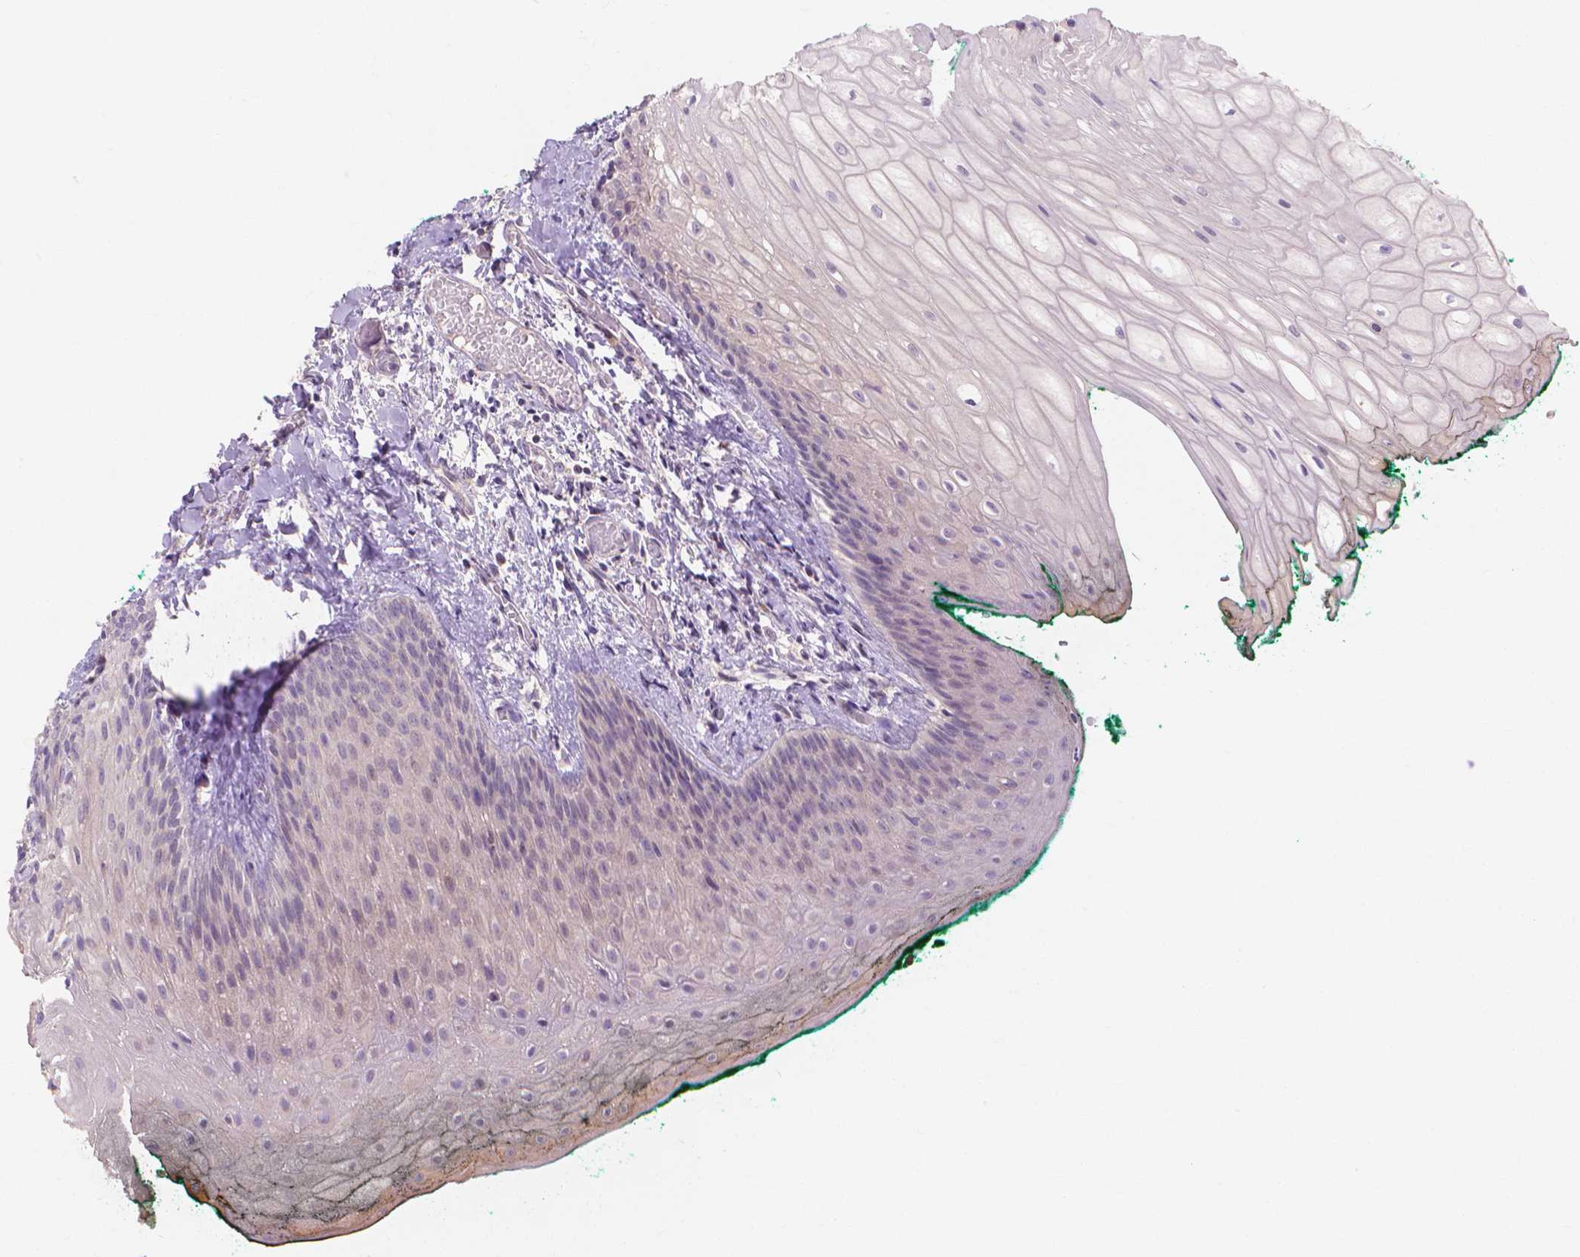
{"staining": {"intensity": "negative", "quantity": "none", "location": "none"}, "tissue": "oral mucosa", "cell_type": "Squamous epithelial cells", "image_type": "normal", "snomed": [{"axis": "morphology", "description": "Normal tissue, NOS"}, {"axis": "topography", "description": "Oral tissue"}, {"axis": "topography", "description": "Head-Neck"}], "caption": "Immunohistochemical staining of unremarkable human oral mucosa displays no significant staining in squamous epithelial cells.", "gene": "PRDM13", "patient": {"sex": "female", "age": 68}}